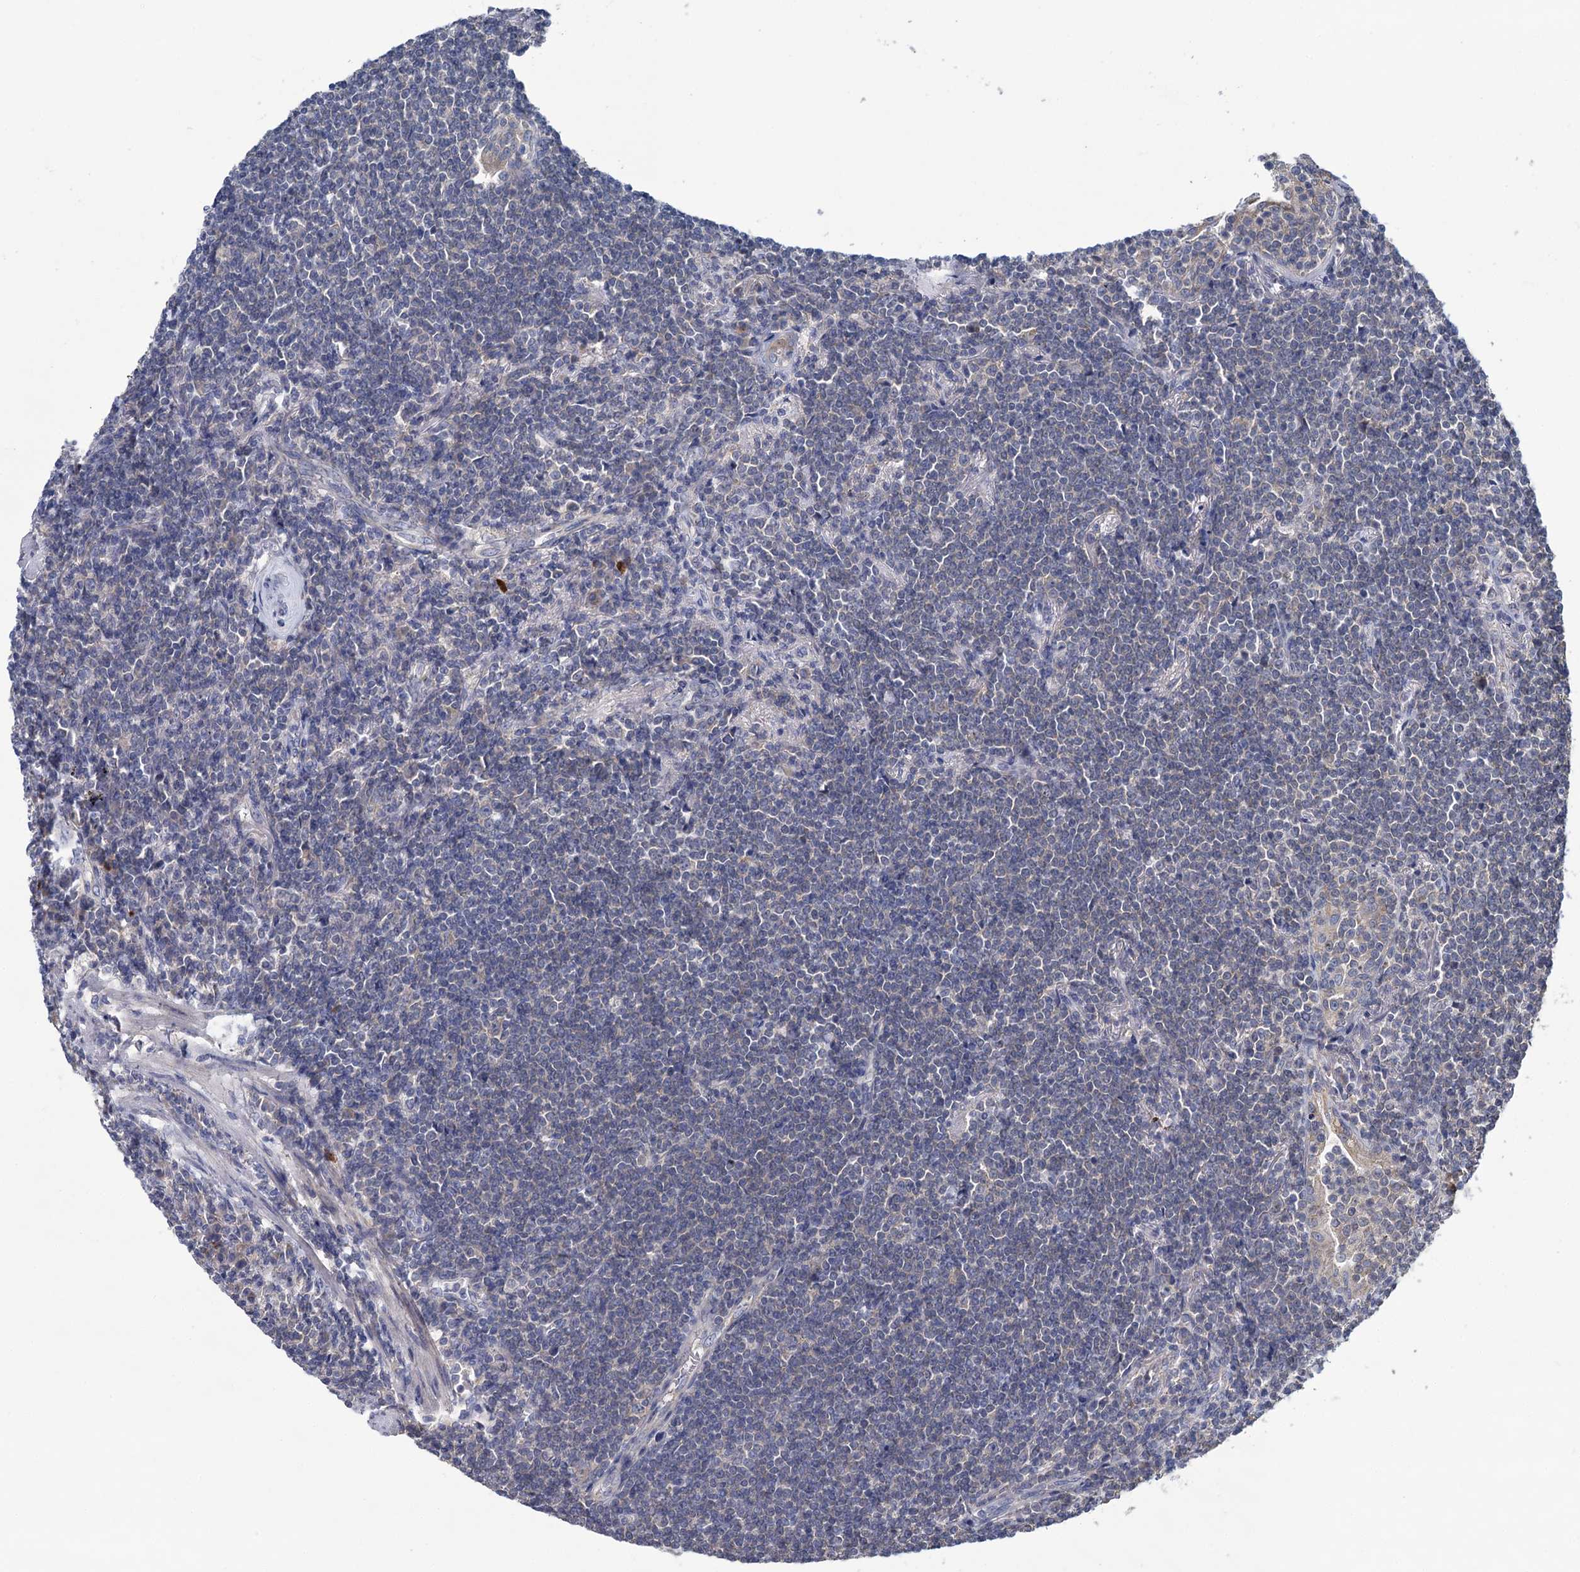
{"staining": {"intensity": "negative", "quantity": "none", "location": "none"}, "tissue": "lymphoma", "cell_type": "Tumor cells", "image_type": "cancer", "snomed": [{"axis": "morphology", "description": "Malignant lymphoma, non-Hodgkin's type, Low grade"}, {"axis": "topography", "description": "Lung"}], "caption": "This is a photomicrograph of immunohistochemistry staining of malignant lymphoma, non-Hodgkin's type (low-grade), which shows no positivity in tumor cells. Nuclei are stained in blue.", "gene": "GSTM2", "patient": {"sex": "female", "age": 71}}